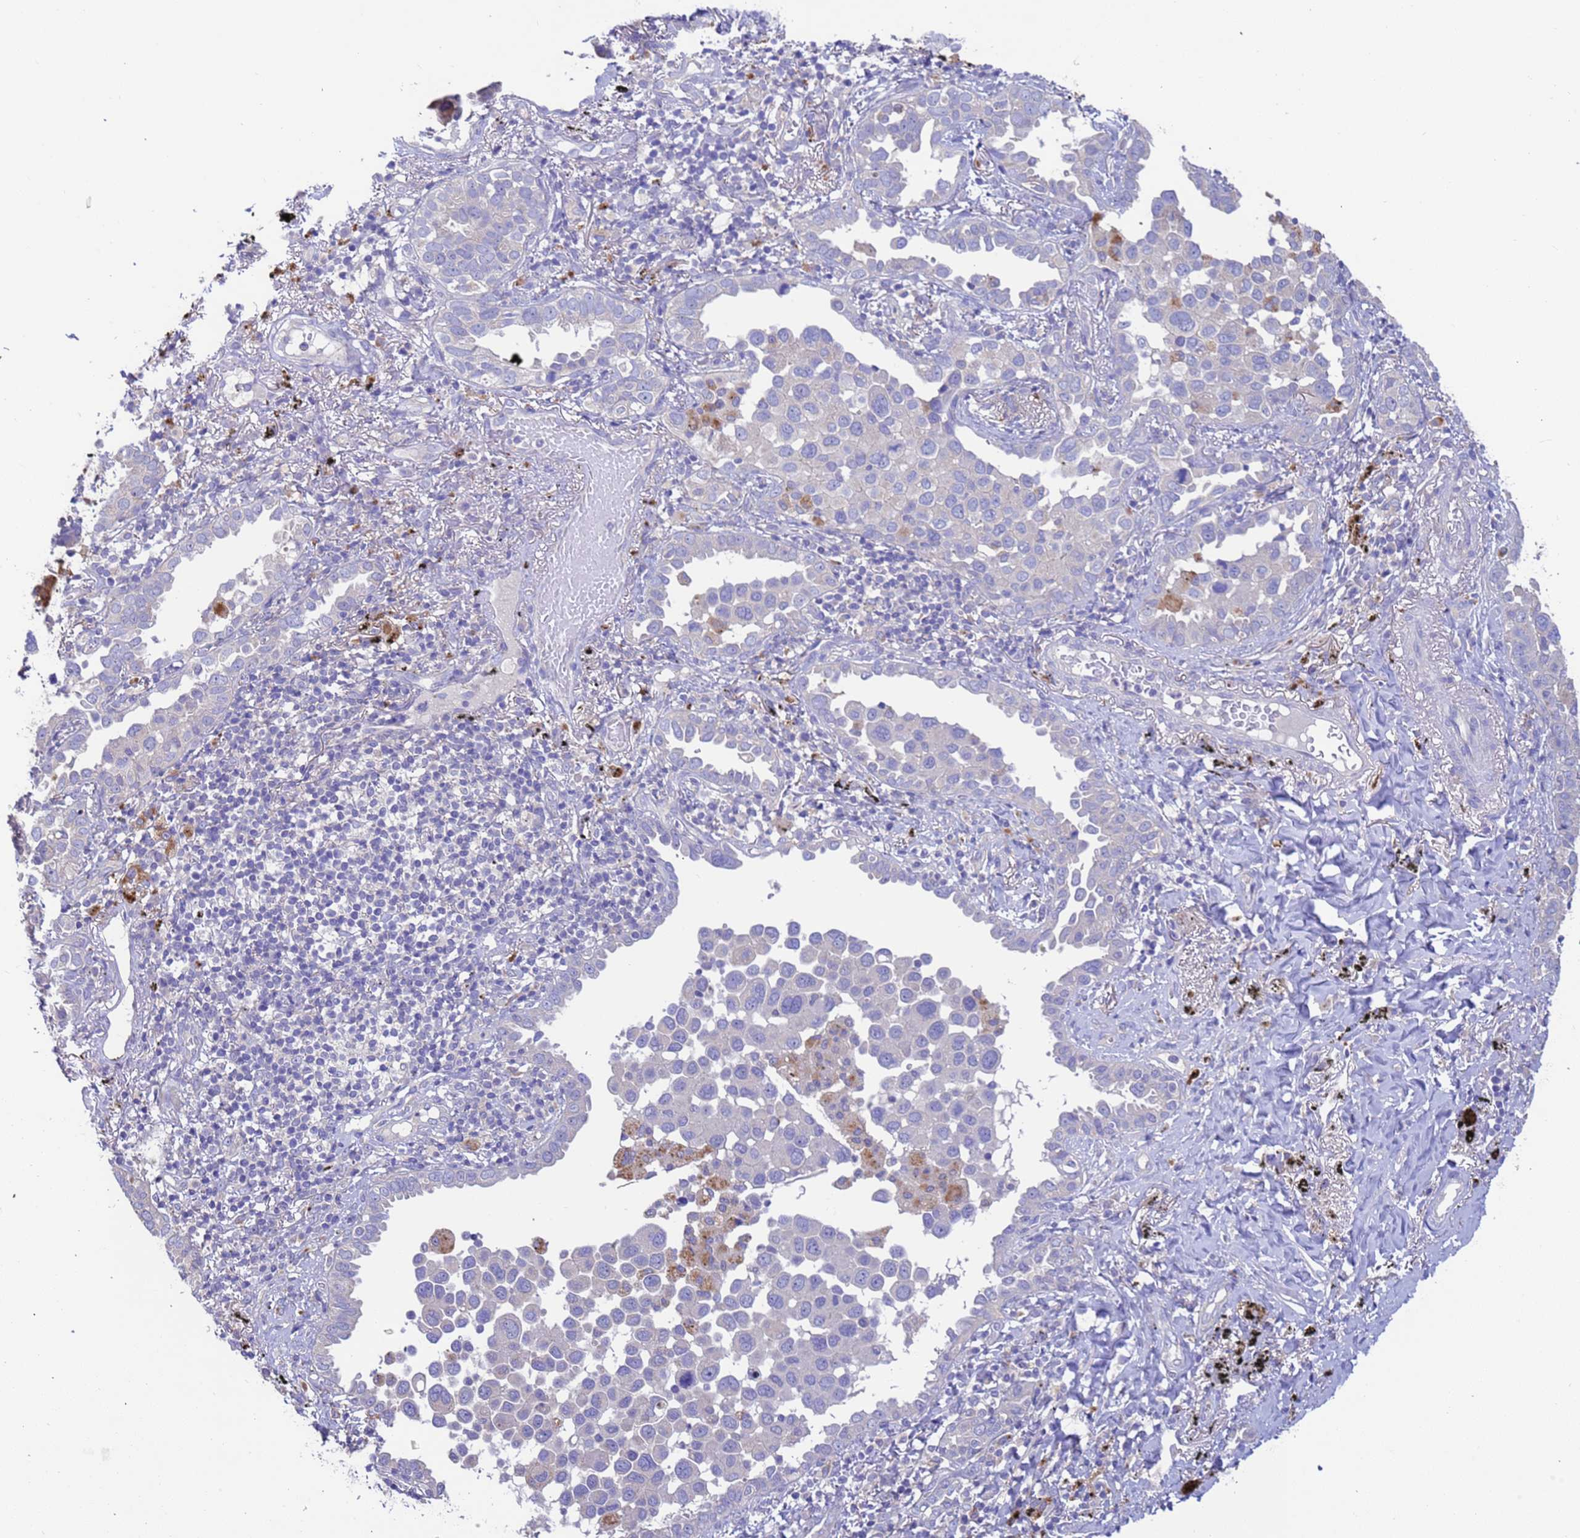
{"staining": {"intensity": "negative", "quantity": "none", "location": "none"}, "tissue": "lung cancer", "cell_type": "Tumor cells", "image_type": "cancer", "snomed": [{"axis": "morphology", "description": "Adenocarcinoma, NOS"}, {"axis": "topography", "description": "Lung"}], "caption": "The immunohistochemistry (IHC) micrograph has no significant expression in tumor cells of adenocarcinoma (lung) tissue.", "gene": "SRL", "patient": {"sex": "male", "age": 67}}